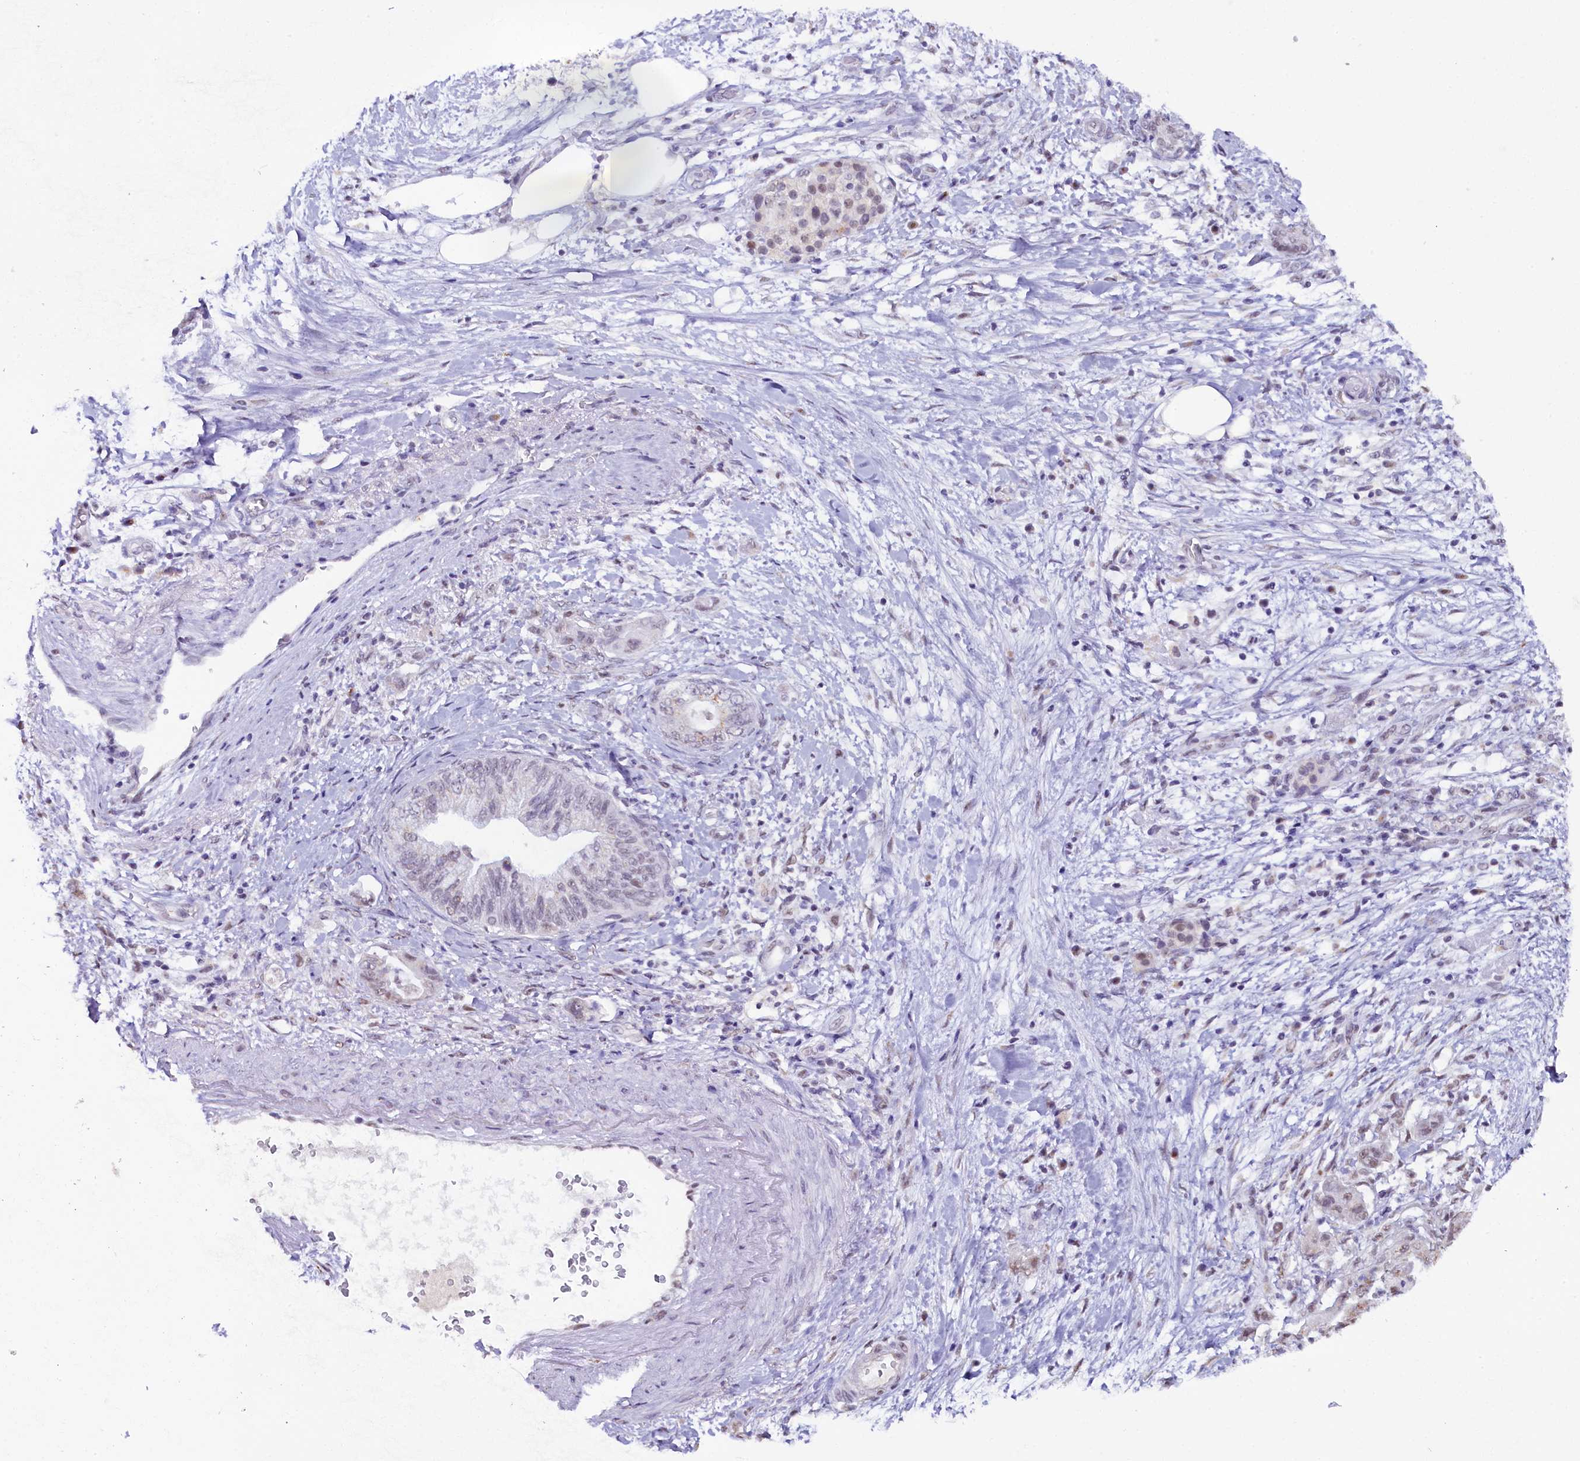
{"staining": {"intensity": "weak", "quantity": "<25%", "location": "nuclear"}, "tissue": "pancreatic cancer", "cell_type": "Tumor cells", "image_type": "cancer", "snomed": [{"axis": "morphology", "description": "Adenocarcinoma, NOS"}, {"axis": "topography", "description": "Pancreas"}], "caption": "A high-resolution photomicrograph shows immunohistochemistry (IHC) staining of pancreatic cancer (adenocarcinoma), which exhibits no significant staining in tumor cells.", "gene": "NCBP1", "patient": {"sex": "female", "age": 73}}